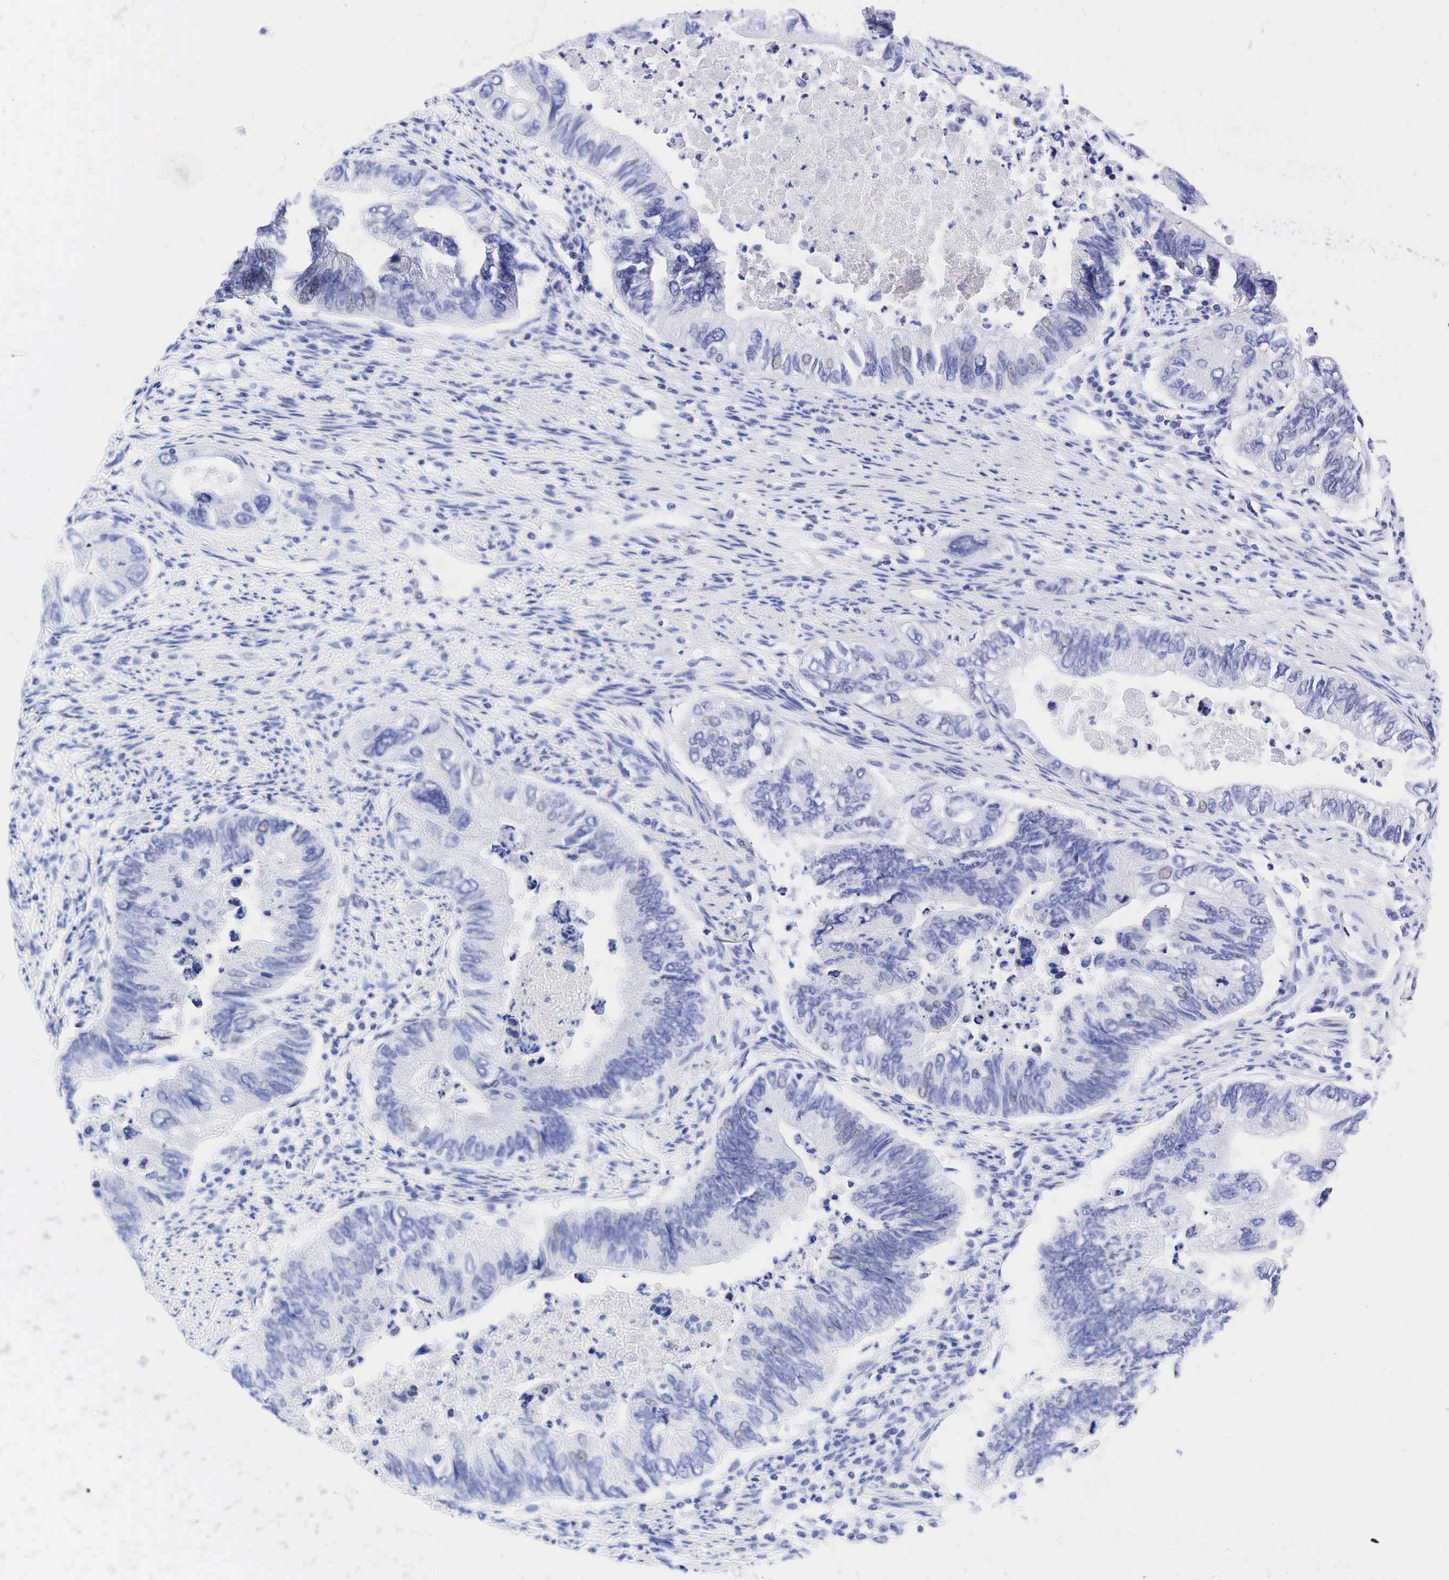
{"staining": {"intensity": "negative", "quantity": "none", "location": "none"}, "tissue": "colorectal cancer", "cell_type": "Tumor cells", "image_type": "cancer", "snomed": [{"axis": "morphology", "description": "Adenocarcinoma, NOS"}, {"axis": "topography", "description": "Colon"}], "caption": "This histopathology image is of colorectal adenocarcinoma stained with immunohistochemistry (IHC) to label a protein in brown with the nuclei are counter-stained blue. There is no expression in tumor cells. (Stains: DAB IHC with hematoxylin counter stain, Microscopy: brightfield microscopy at high magnification).", "gene": "AR", "patient": {"sex": "female", "age": 11}}